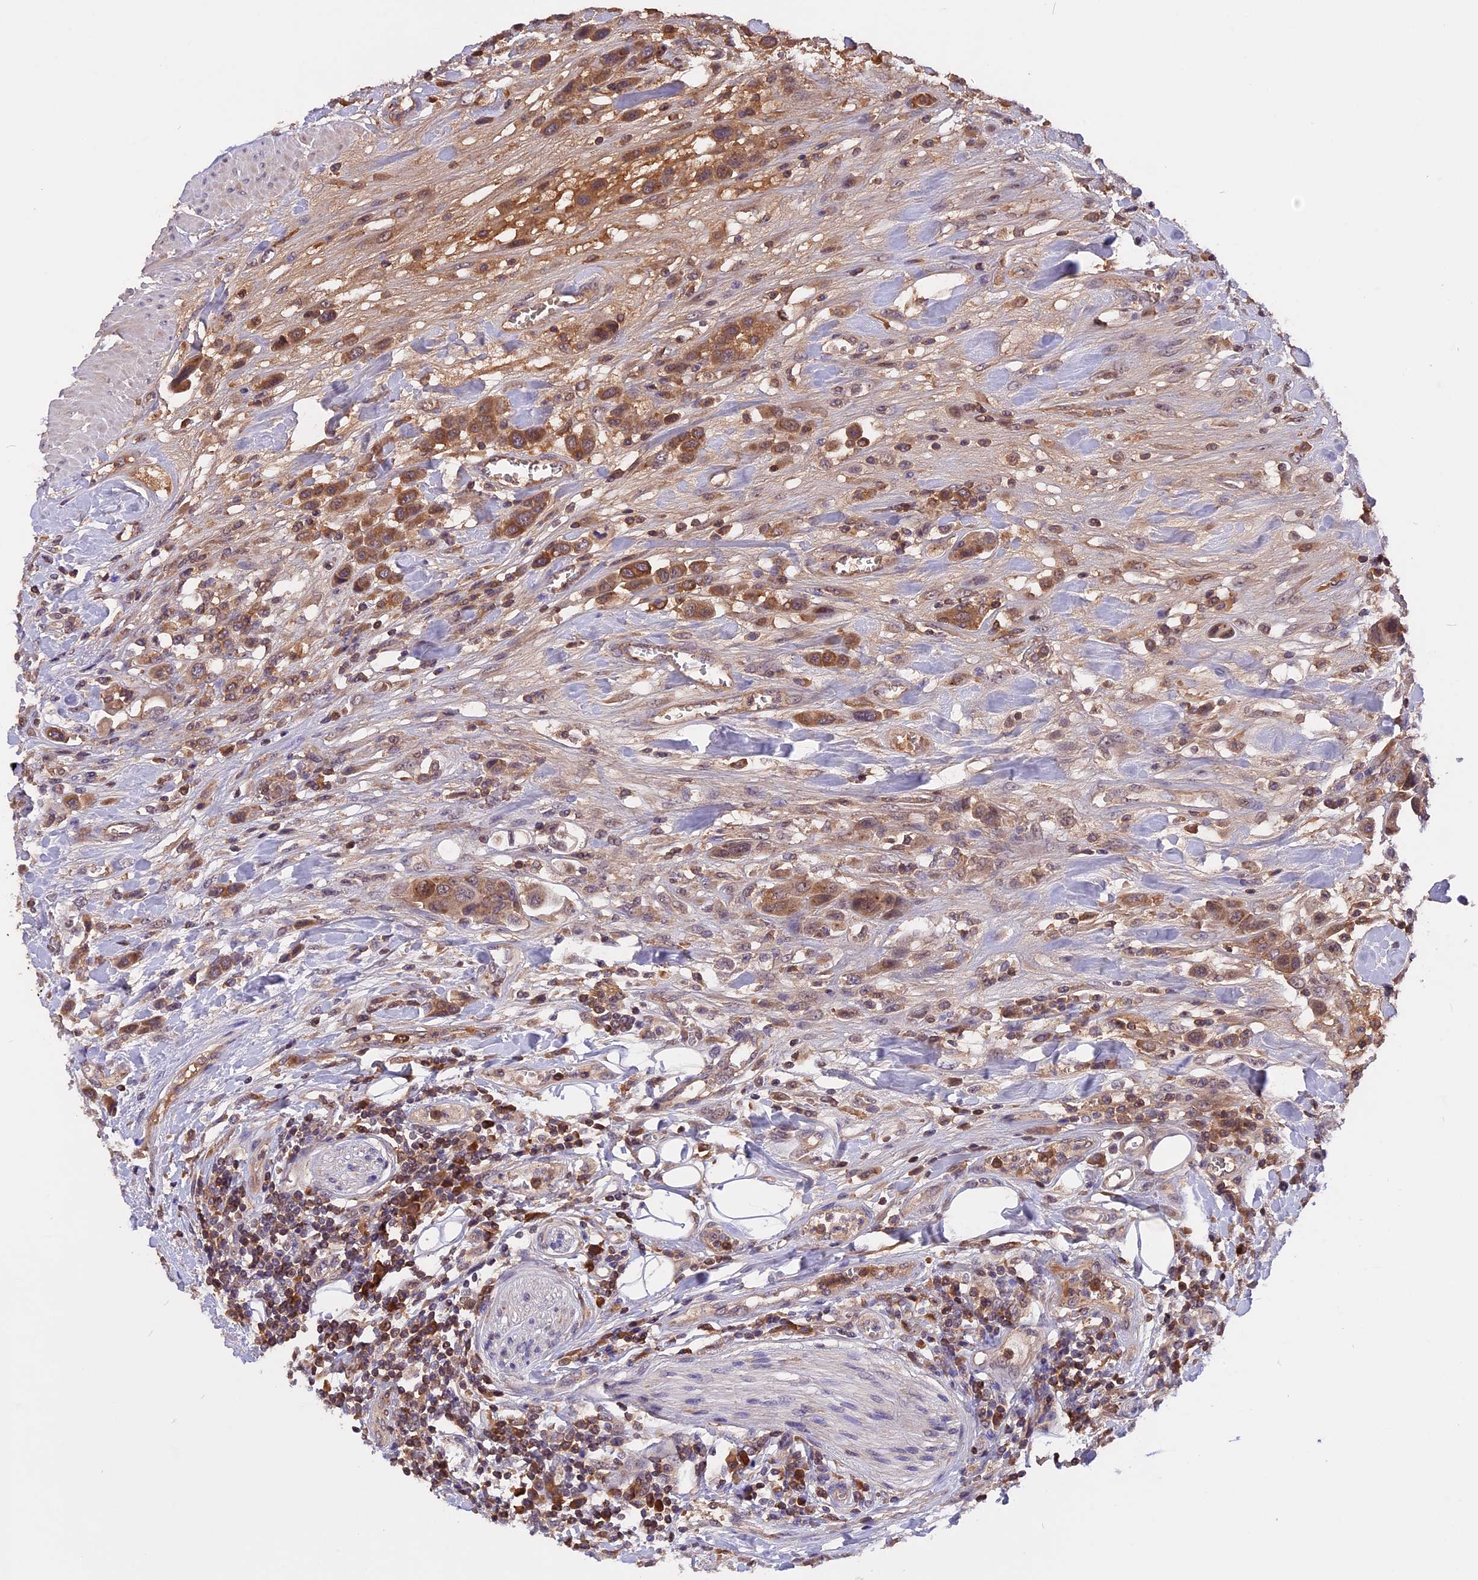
{"staining": {"intensity": "moderate", "quantity": ">75%", "location": "cytoplasmic/membranous"}, "tissue": "urothelial cancer", "cell_type": "Tumor cells", "image_type": "cancer", "snomed": [{"axis": "morphology", "description": "Urothelial carcinoma, High grade"}, {"axis": "topography", "description": "Urinary bladder"}], "caption": "Protein expression by immunohistochemistry (IHC) exhibits moderate cytoplasmic/membranous positivity in about >75% of tumor cells in urothelial cancer. The staining was performed using DAB, with brown indicating positive protein expression. Nuclei are stained blue with hematoxylin.", "gene": "MARK4", "patient": {"sex": "male", "age": 50}}